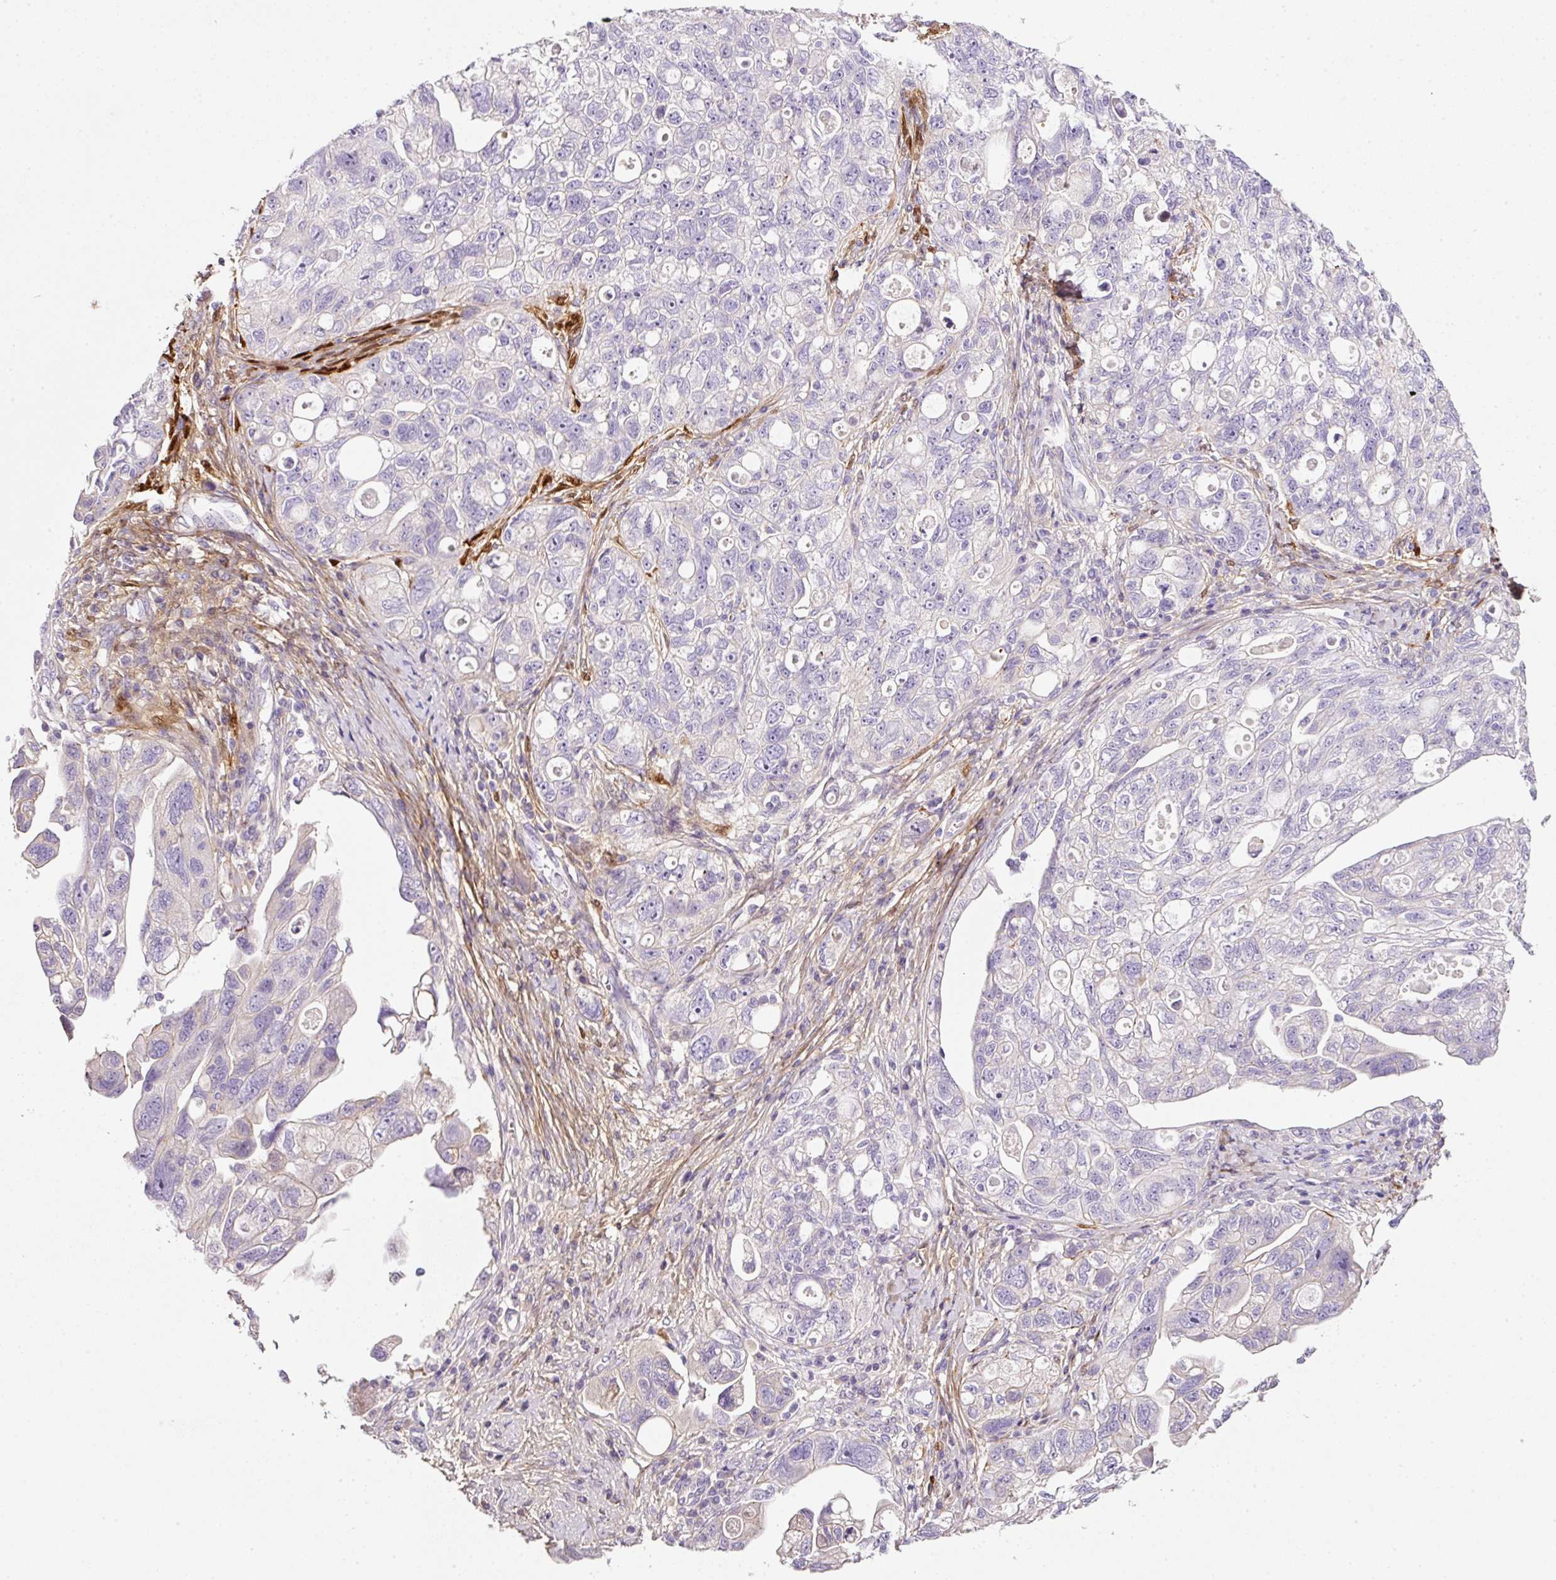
{"staining": {"intensity": "negative", "quantity": "none", "location": "none"}, "tissue": "ovarian cancer", "cell_type": "Tumor cells", "image_type": "cancer", "snomed": [{"axis": "morphology", "description": "Carcinoma, NOS"}, {"axis": "morphology", "description": "Cystadenocarcinoma, serous, NOS"}, {"axis": "topography", "description": "Ovary"}], "caption": "Ovarian serous cystadenocarcinoma was stained to show a protein in brown. There is no significant expression in tumor cells. (DAB immunohistochemistry, high magnification).", "gene": "SOS2", "patient": {"sex": "female", "age": 69}}